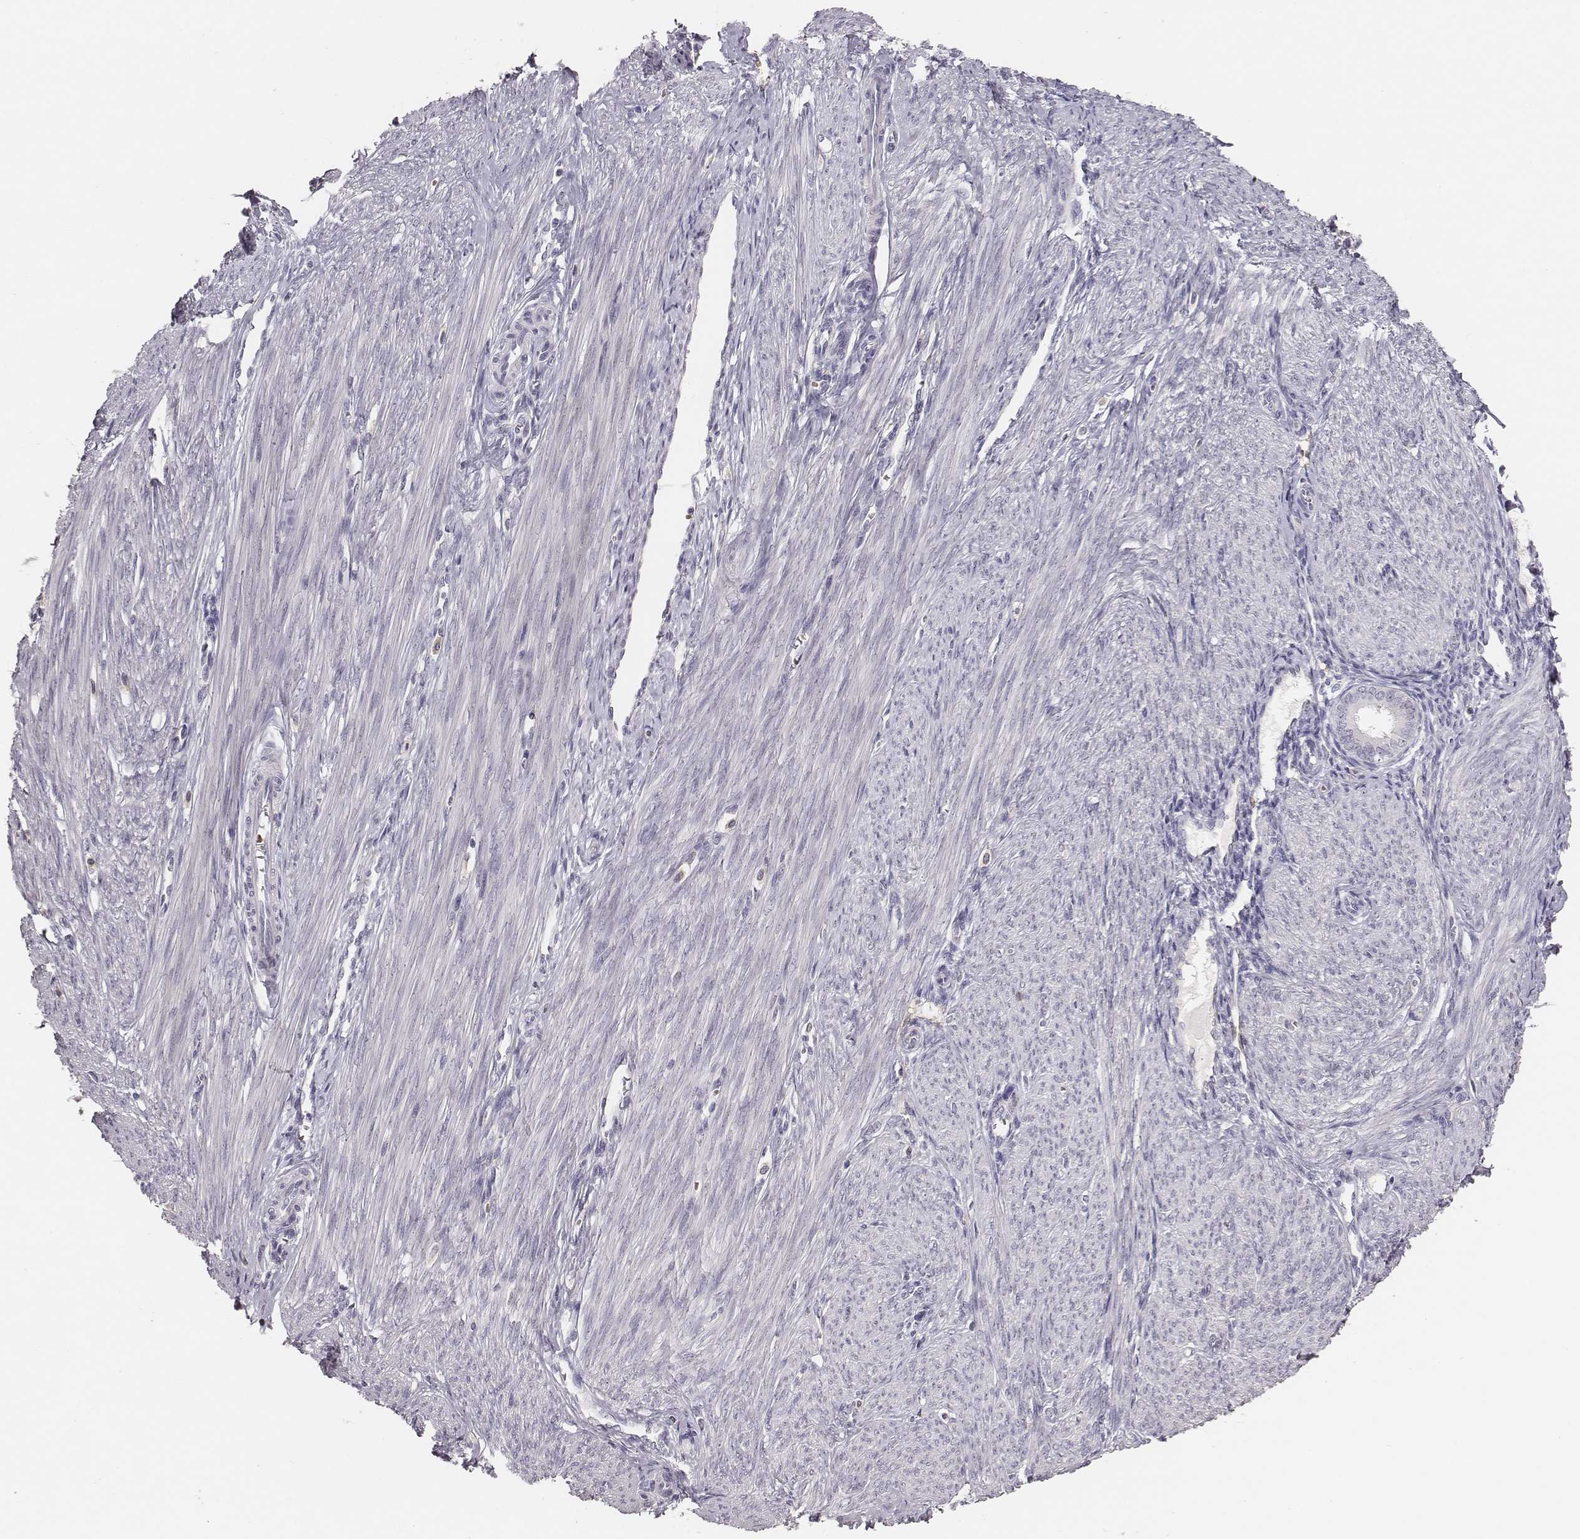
{"staining": {"intensity": "negative", "quantity": "none", "location": "none"}, "tissue": "endometrium", "cell_type": "Cells in endometrial stroma", "image_type": "normal", "snomed": [{"axis": "morphology", "description": "Normal tissue, NOS"}, {"axis": "topography", "description": "Endometrium"}], "caption": "High magnification brightfield microscopy of normal endometrium stained with DAB (3,3'-diaminobenzidine) (brown) and counterstained with hematoxylin (blue): cells in endometrial stroma show no significant expression. (Immunohistochemistry (ihc), brightfield microscopy, high magnification).", "gene": "NIFK", "patient": {"sex": "female", "age": 39}}